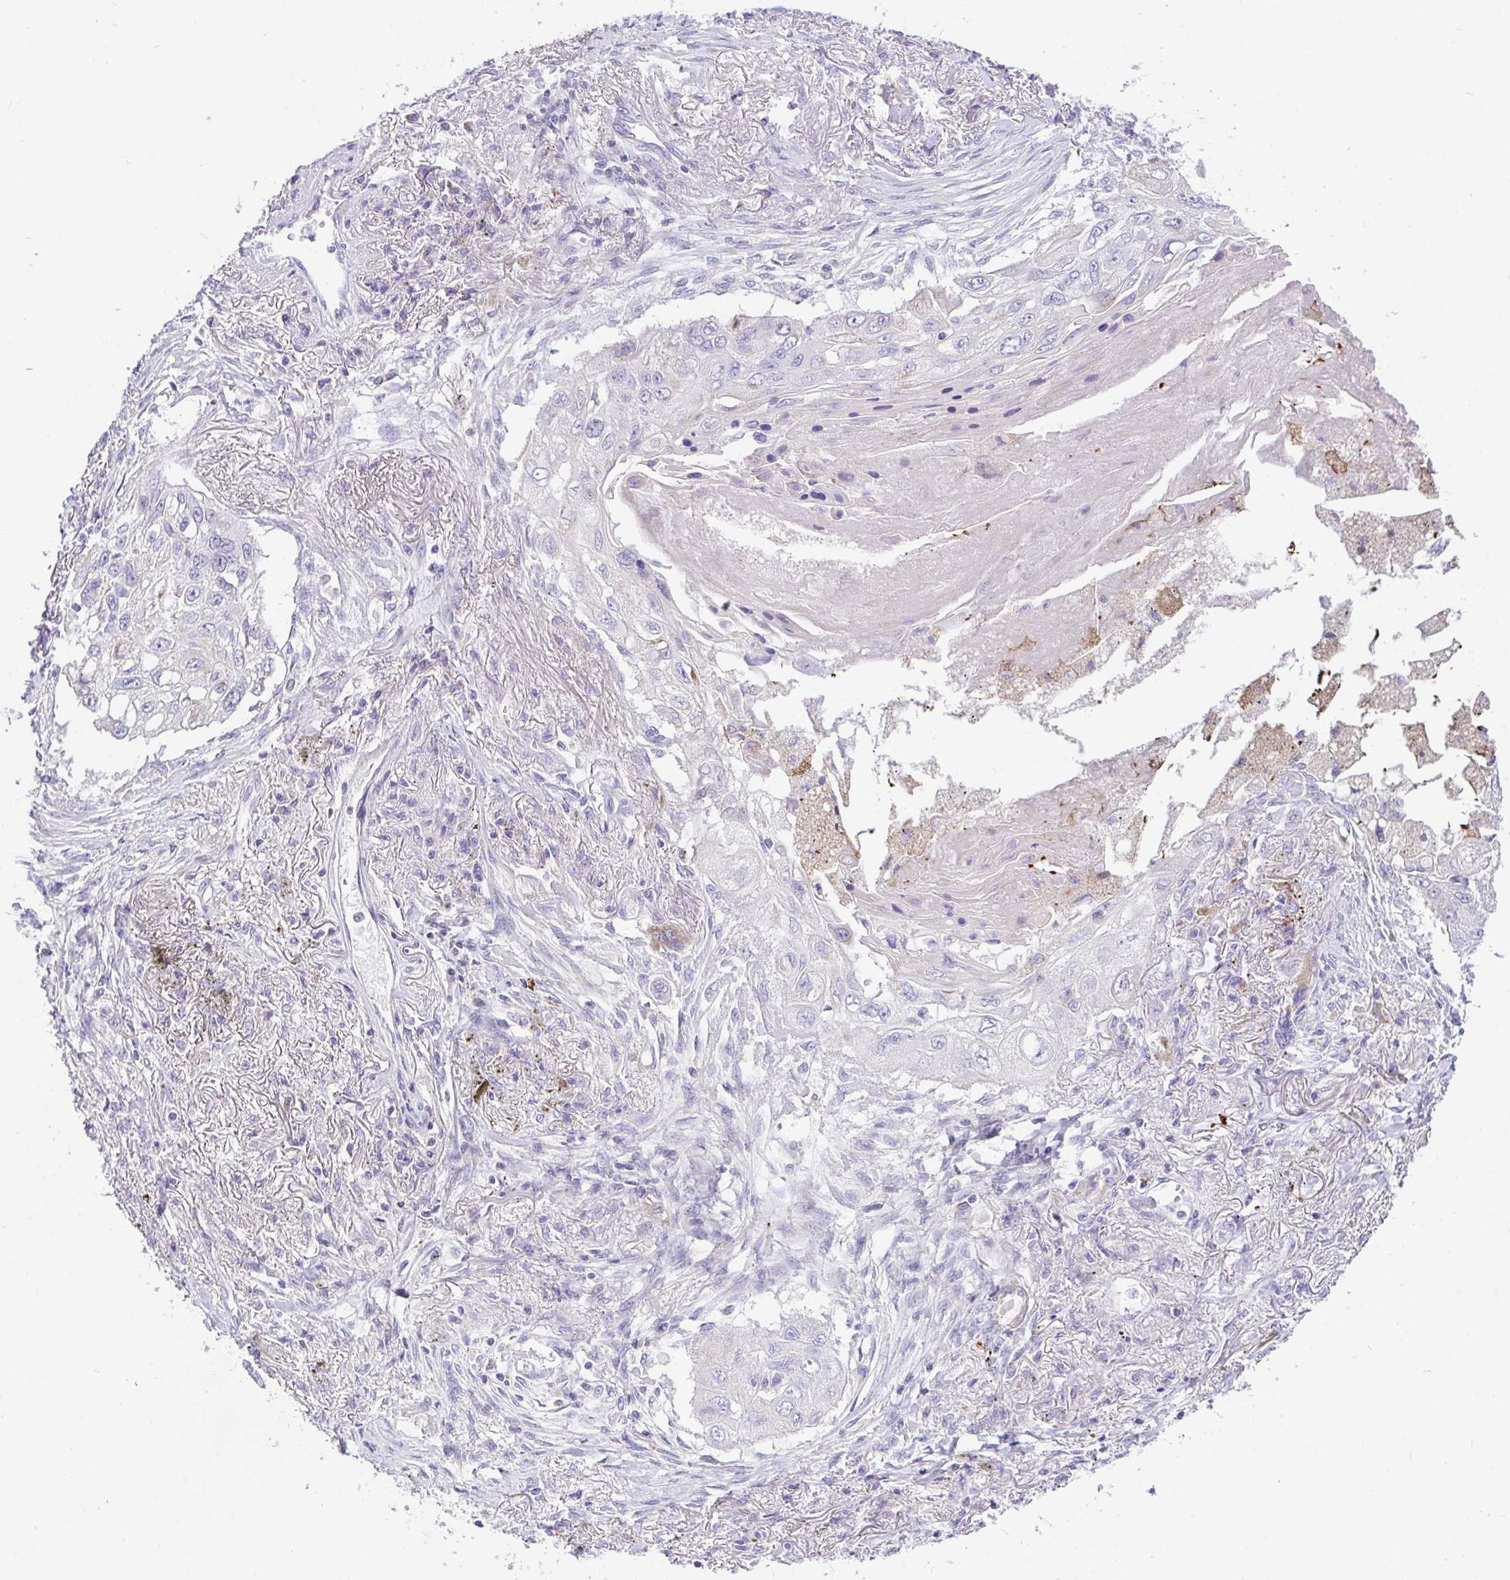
{"staining": {"intensity": "negative", "quantity": "none", "location": "none"}, "tissue": "lung cancer", "cell_type": "Tumor cells", "image_type": "cancer", "snomed": [{"axis": "morphology", "description": "Squamous cell carcinoma, NOS"}, {"axis": "topography", "description": "Lung"}], "caption": "IHC histopathology image of neoplastic tissue: squamous cell carcinoma (lung) stained with DAB (3,3'-diaminobenzidine) reveals no significant protein staining in tumor cells. (DAB (3,3'-diaminobenzidine) immunohistochemistry (IHC), high magnification).", "gene": "DTX3", "patient": {"sex": "male", "age": 75}}